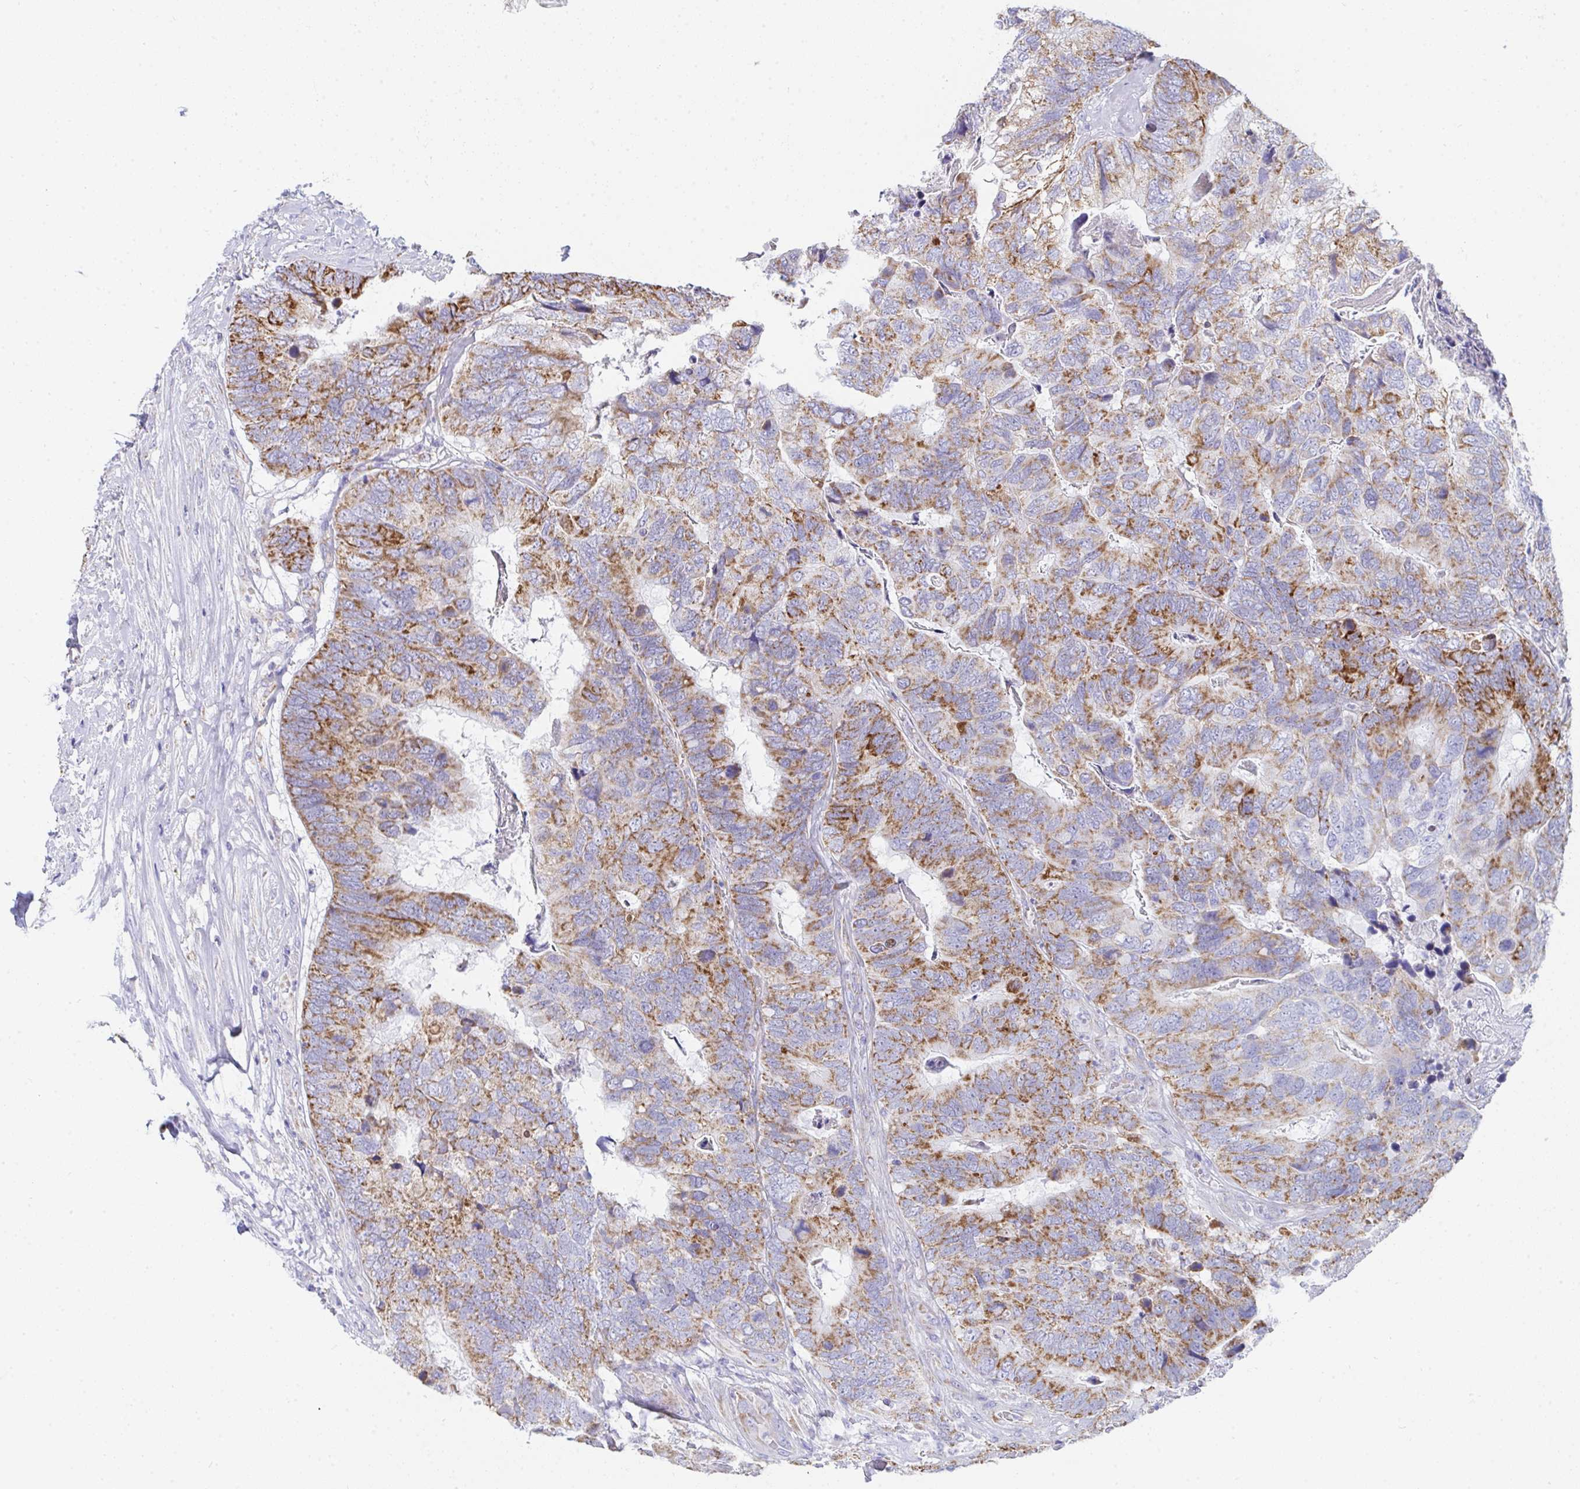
{"staining": {"intensity": "moderate", "quantity": ">75%", "location": "cytoplasmic/membranous"}, "tissue": "breast cancer", "cell_type": "Tumor cells", "image_type": "cancer", "snomed": [{"axis": "morphology", "description": "Lobular carcinoma"}, {"axis": "topography", "description": "Breast"}], "caption": "Lobular carcinoma (breast) stained for a protein reveals moderate cytoplasmic/membranous positivity in tumor cells. (Brightfield microscopy of DAB IHC at high magnification).", "gene": "AIFM1", "patient": {"sex": "female", "age": 59}}